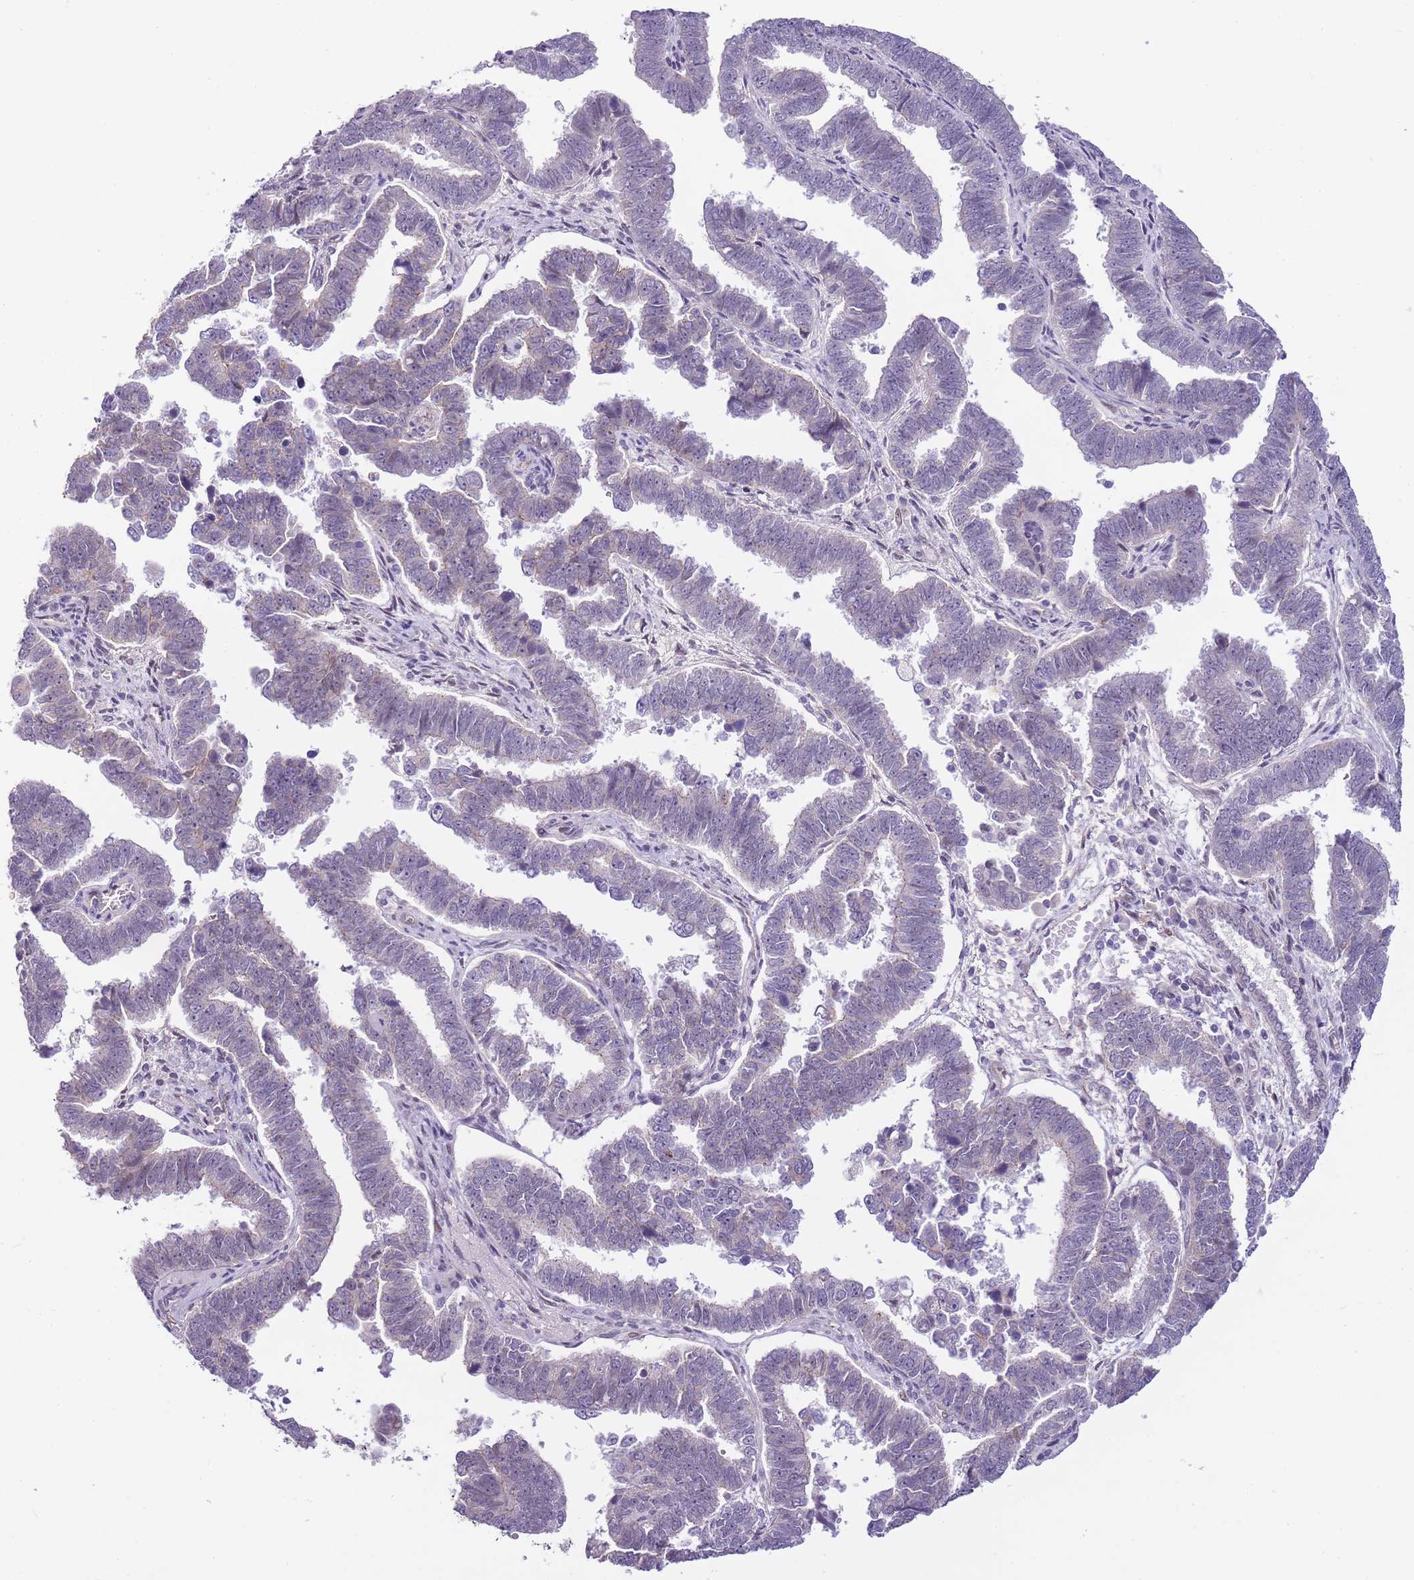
{"staining": {"intensity": "negative", "quantity": "none", "location": "none"}, "tissue": "endometrial cancer", "cell_type": "Tumor cells", "image_type": "cancer", "snomed": [{"axis": "morphology", "description": "Adenocarcinoma, NOS"}, {"axis": "topography", "description": "Endometrium"}], "caption": "A micrograph of adenocarcinoma (endometrial) stained for a protein exhibits no brown staining in tumor cells.", "gene": "CLBA1", "patient": {"sex": "female", "age": 75}}